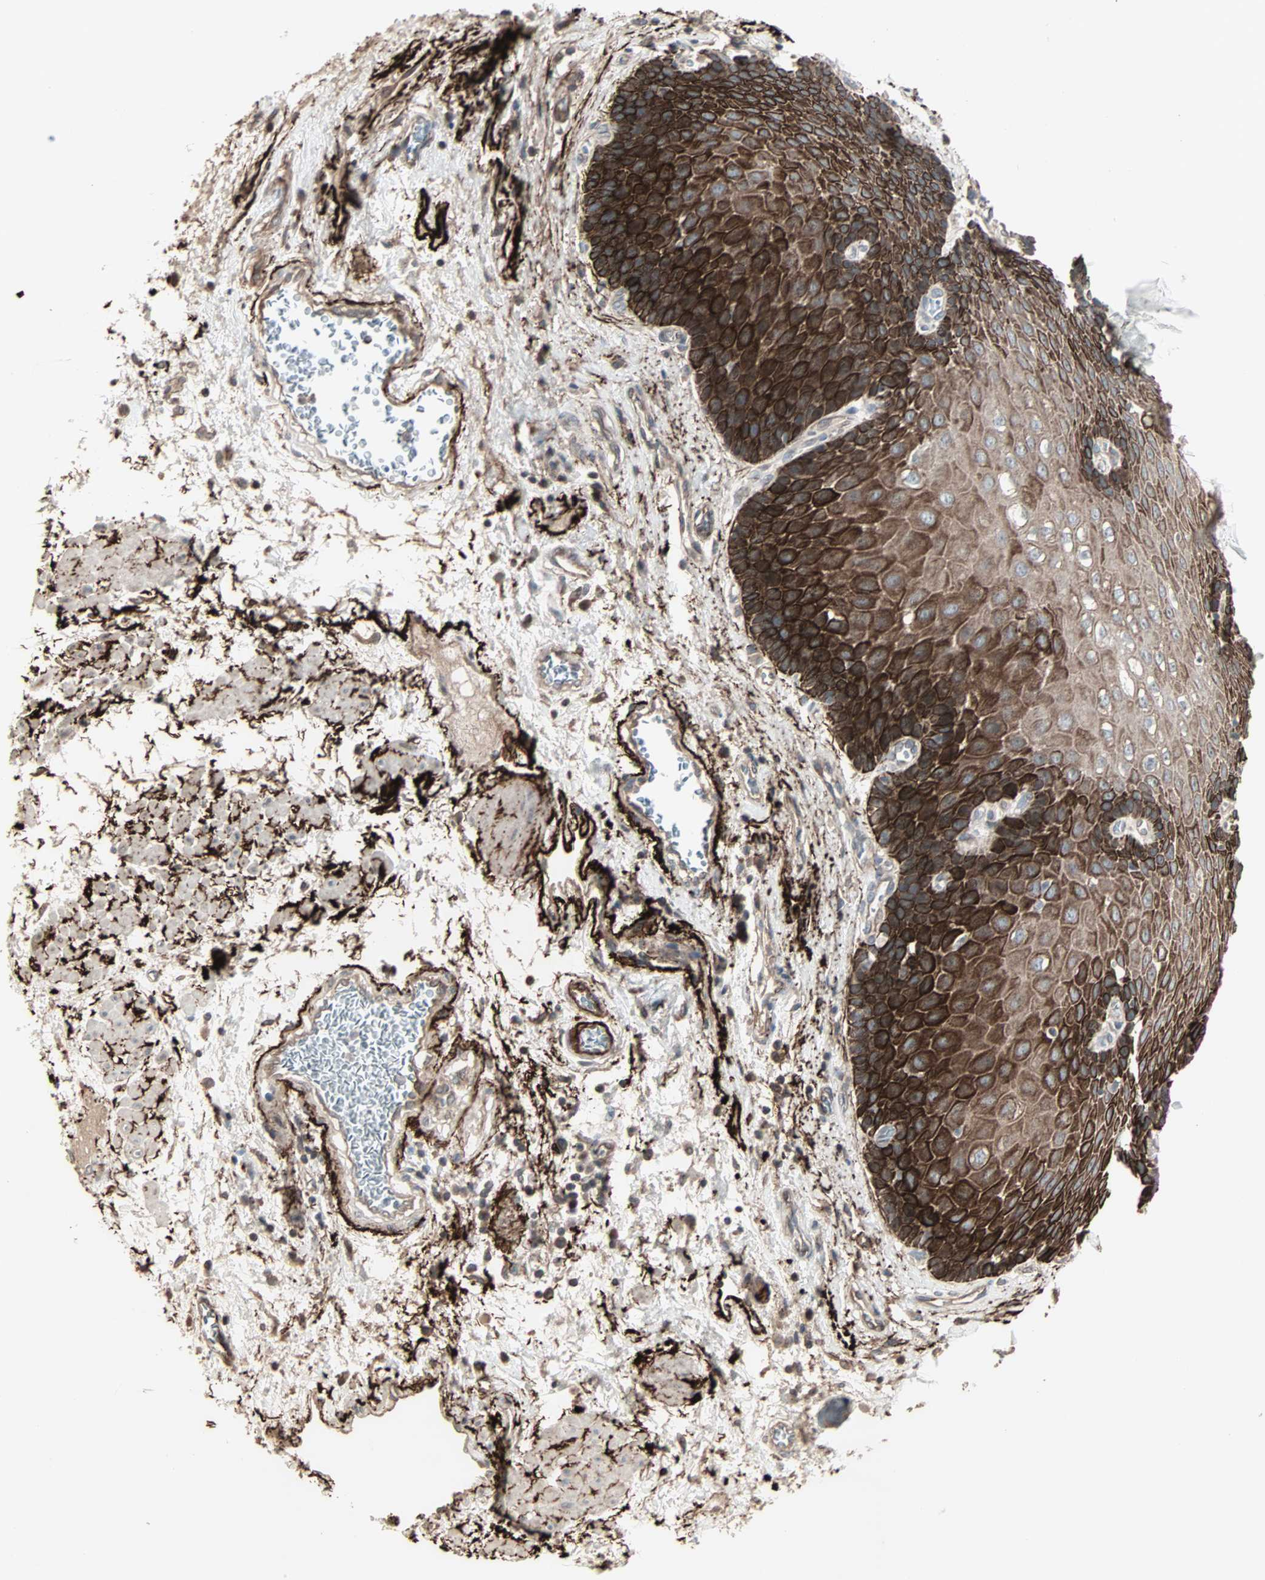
{"staining": {"intensity": "strong", "quantity": "25%-75%", "location": "cytoplasmic/membranous,nuclear"}, "tissue": "esophagus", "cell_type": "Squamous epithelial cells", "image_type": "normal", "snomed": [{"axis": "morphology", "description": "Normal tissue, NOS"}, {"axis": "topography", "description": "Esophagus"}], "caption": "Immunohistochemistry histopathology image of unremarkable human esophagus stained for a protein (brown), which reveals high levels of strong cytoplasmic/membranous,nuclear expression in approximately 25%-75% of squamous epithelial cells.", "gene": "CALCRL", "patient": {"sex": "male", "age": 48}}